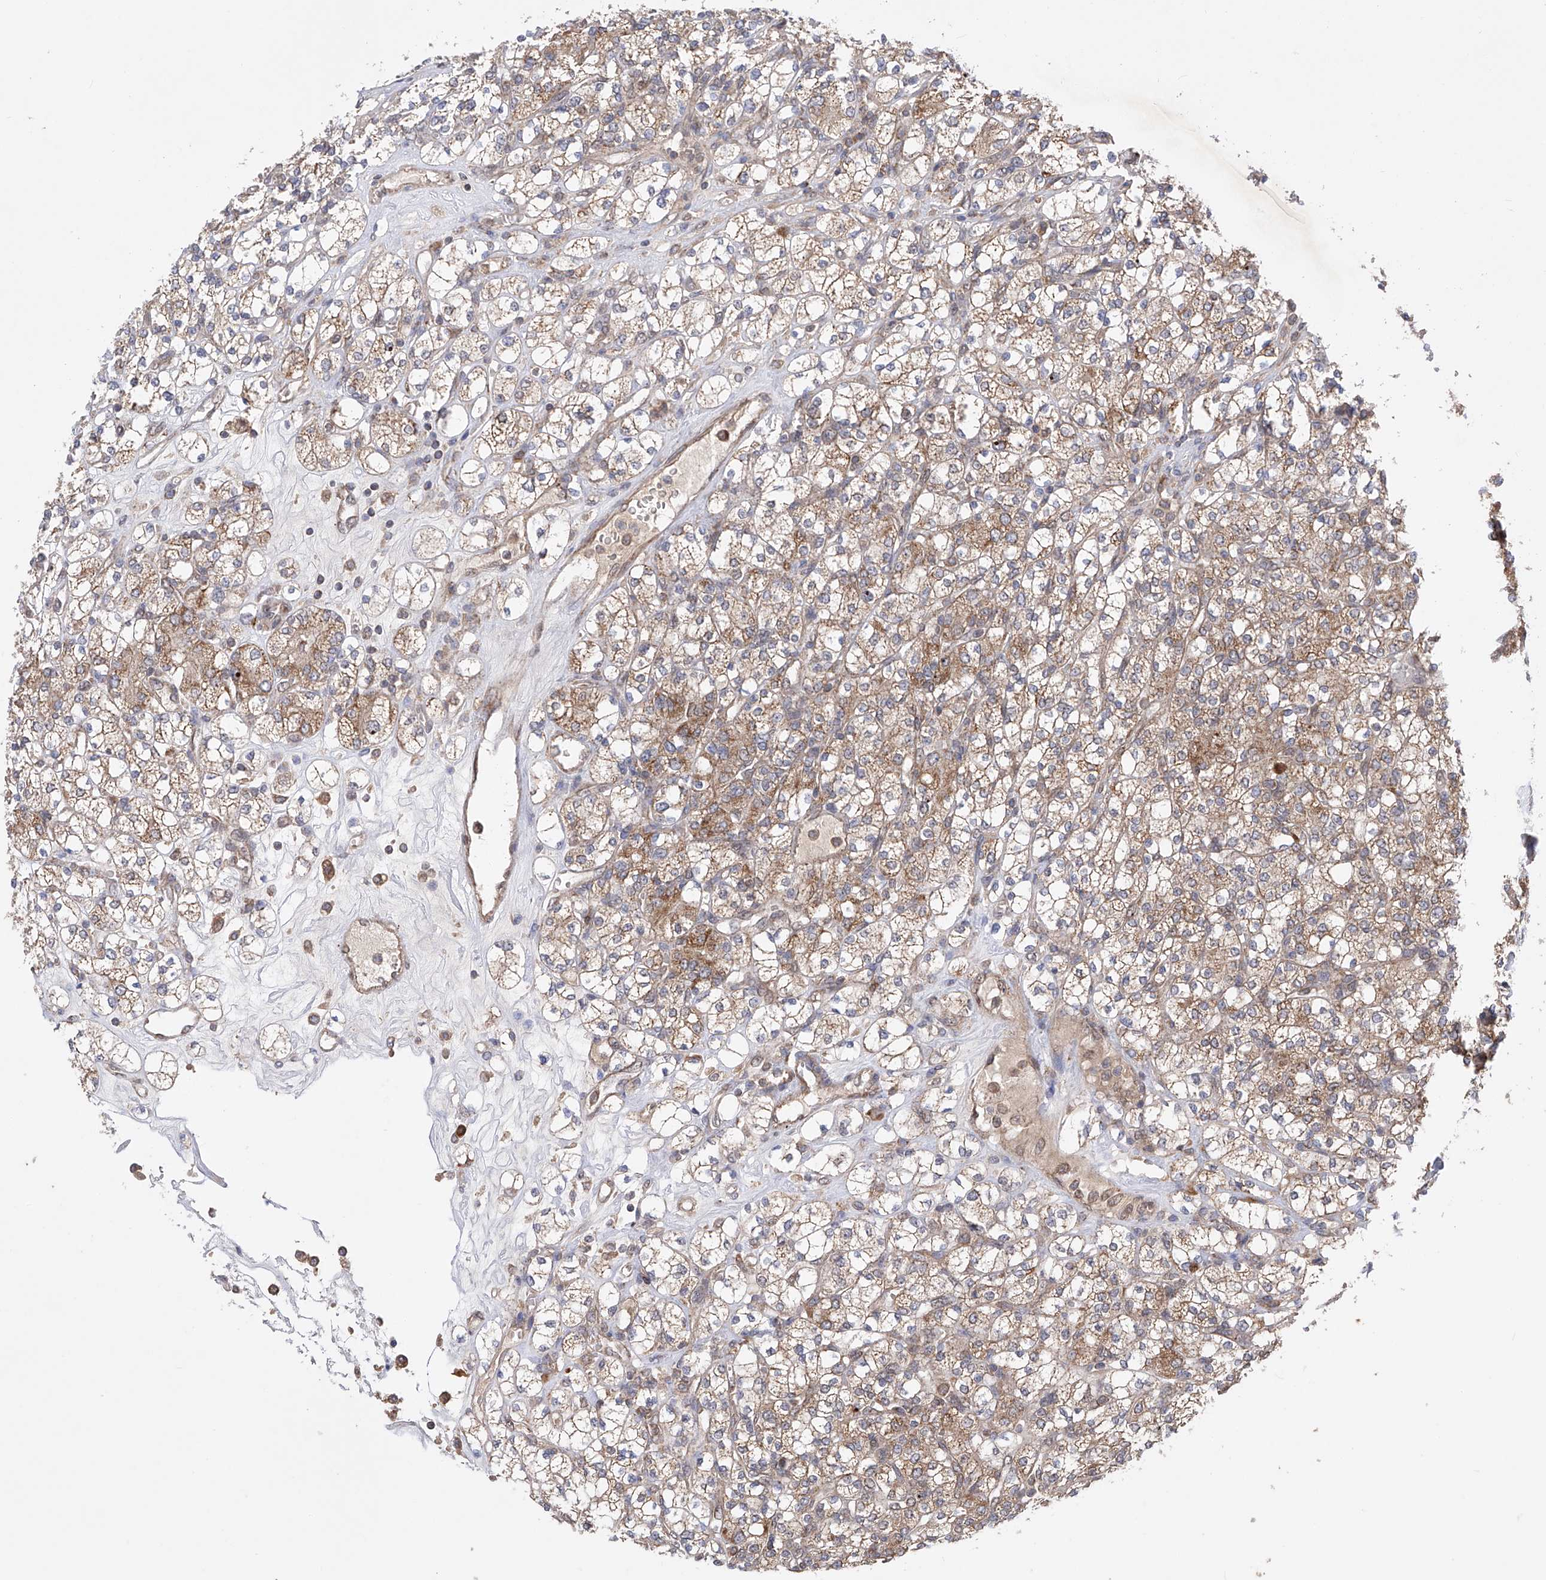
{"staining": {"intensity": "moderate", "quantity": ">75%", "location": "cytoplasmic/membranous"}, "tissue": "renal cancer", "cell_type": "Tumor cells", "image_type": "cancer", "snomed": [{"axis": "morphology", "description": "Adenocarcinoma, NOS"}, {"axis": "topography", "description": "Kidney"}], "caption": "Tumor cells show medium levels of moderate cytoplasmic/membranous expression in approximately >75% of cells in renal cancer (adenocarcinoma).", "gene": "SDHAF4", "patient": {"sex": "male", "age": 77}}